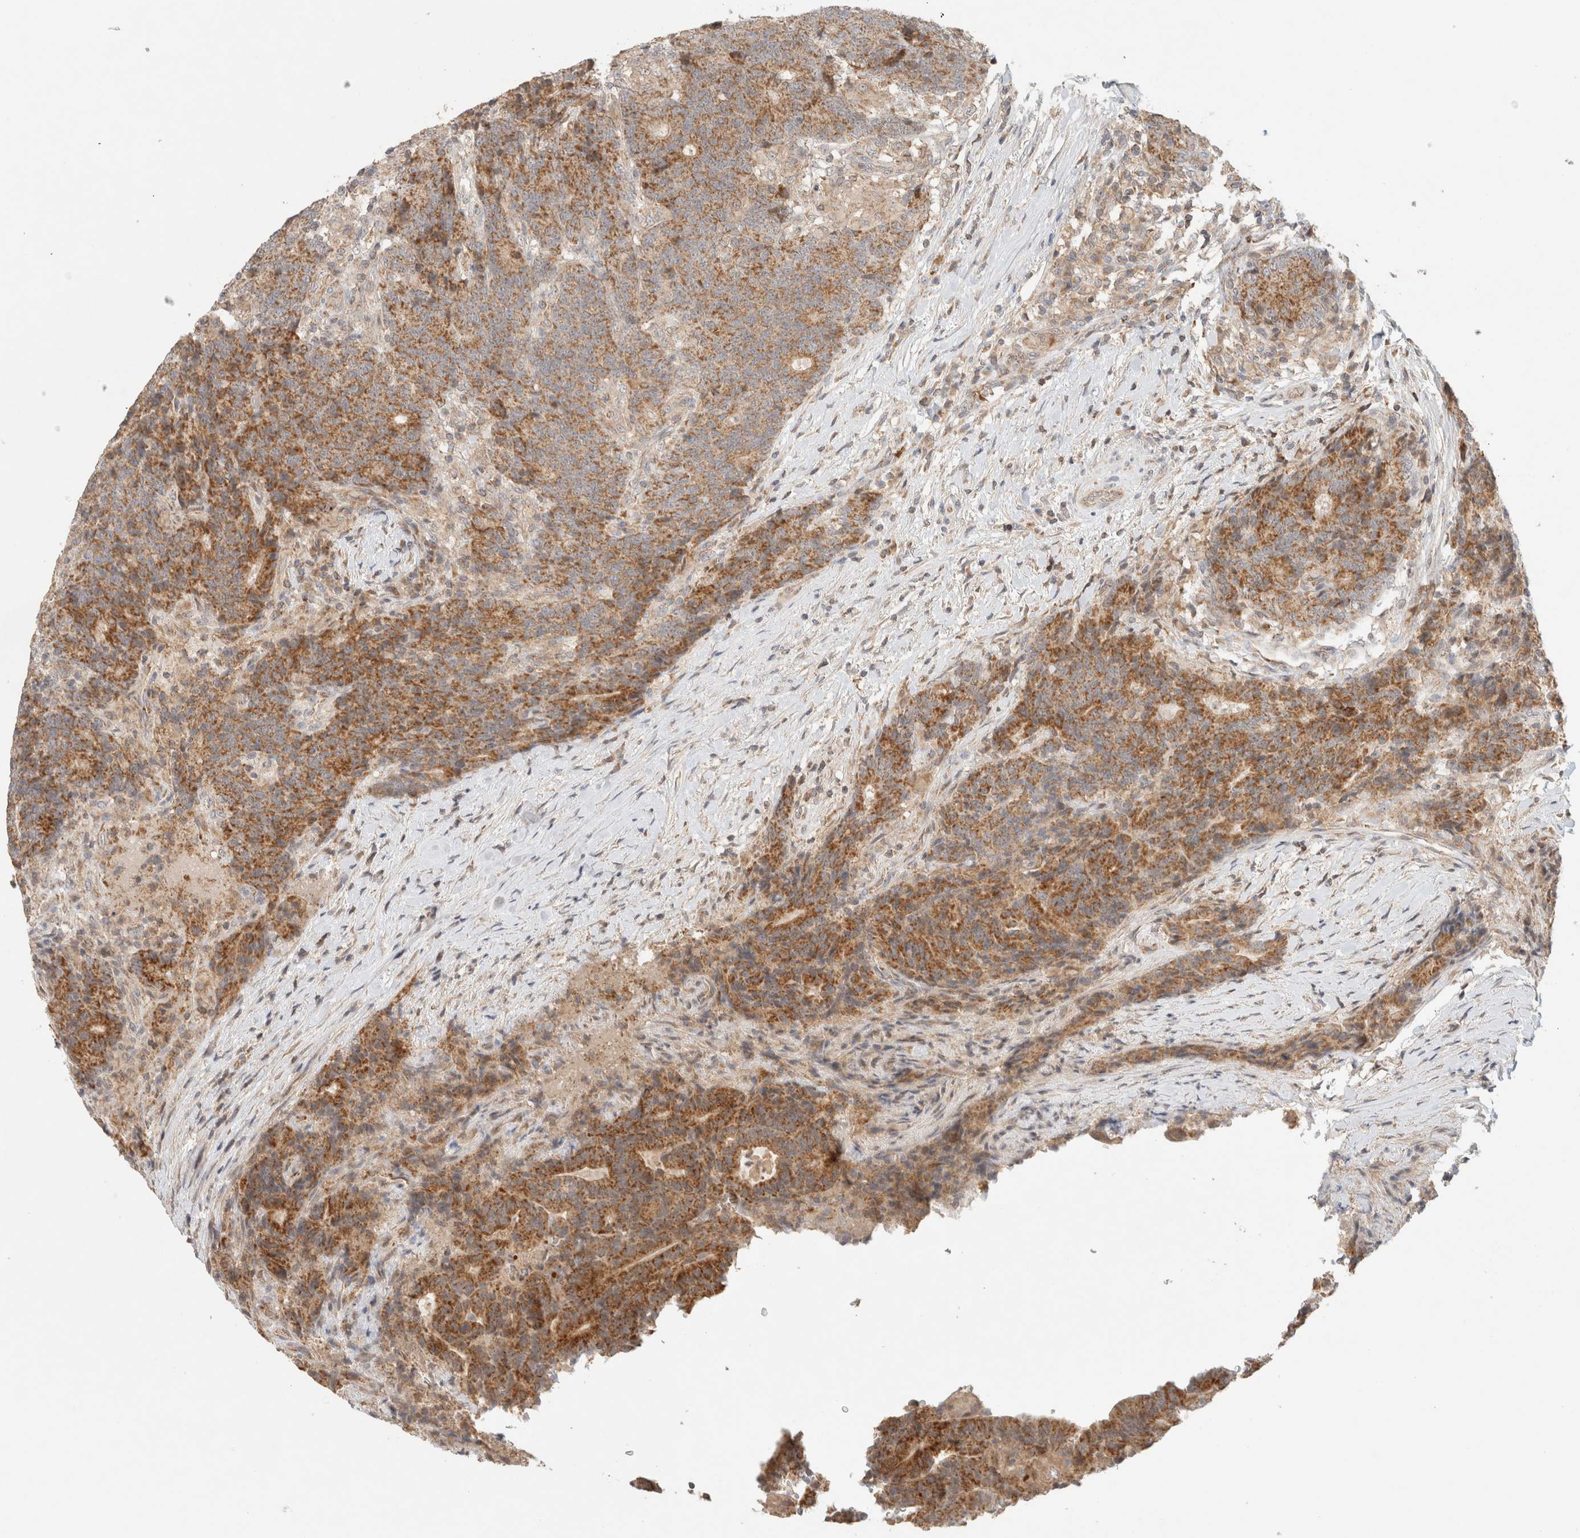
{"staining": {"intensity": "strong", "quantity": ">75%", "location": "cytoplasmic/membranous"}, "tissue": "colorectal cancer", "cell_type": "Tumor cells", "image_type": "cancer", "snomed": [{"axis": "morphology", "description": "Normal tissue, NOS"}, {"axis": "morphology", "description": "Adenocarcinoma, NOS"}, {"axis": "topography", "description": "Colon"}], "caption": "Human colorectal cancer stained for a protein (brown) displays strong cytoplasmic/membranous positive staining in approximately >75% of tumor cells.", "gene": "MRM3", "patient": {"sex": "female", "age": 75}}